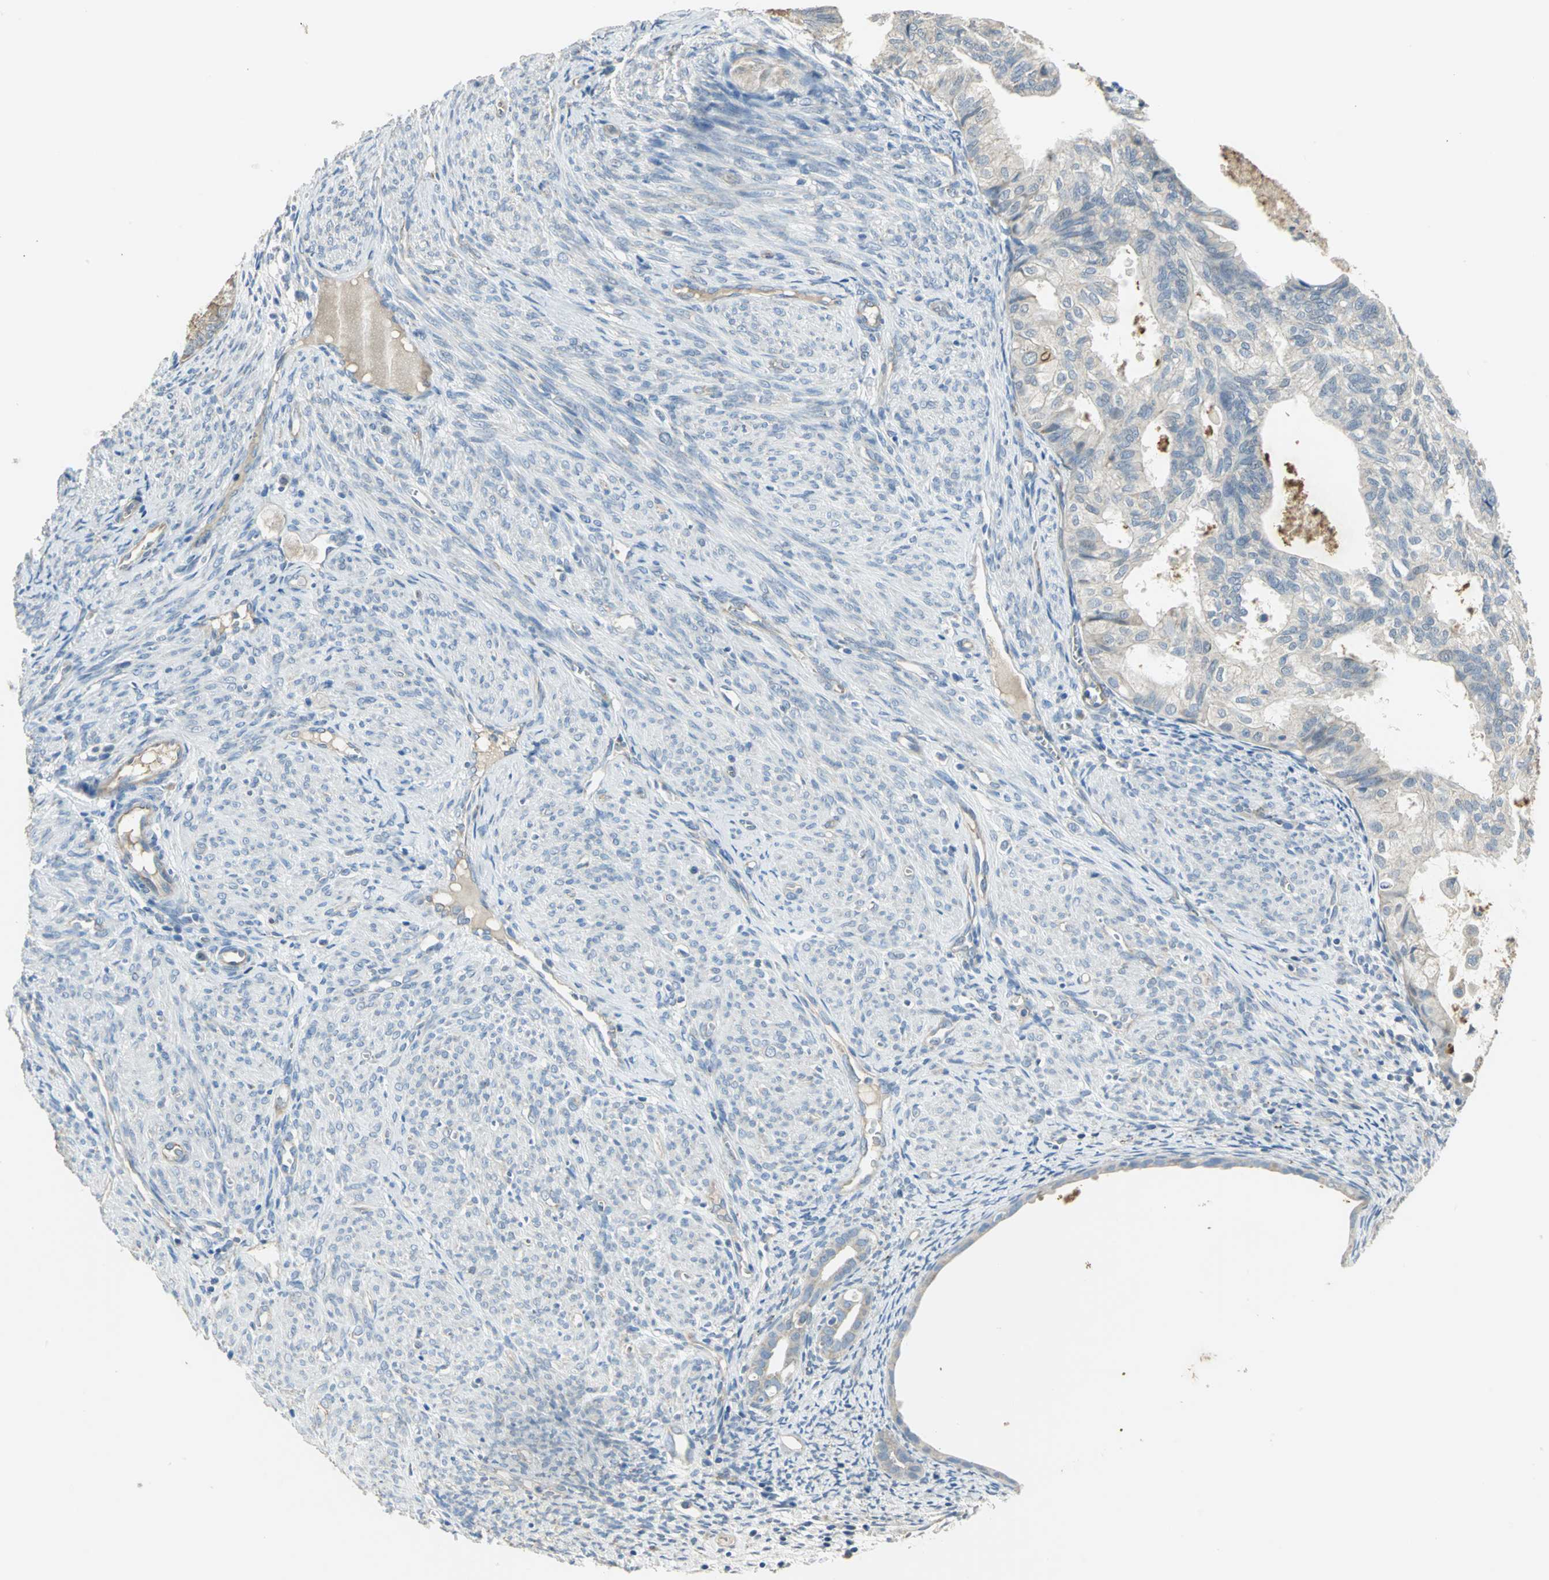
{"staining": {"intensity": "negative", "quantity": "none", "location": "none"}, "tissue": "cervical cancer", "cell_type": "Tumor cells", "image_type": "cancer", "snomed": [{"axis": "morphology", "description": "Normal tissue, NOS"}, {"axis": "morphology", "description": "Adenocarcinoma, NOS"}, {"axis": "topography", "description": "Cervix"}, {"axis": "topography", "description": "Endometrium"}], "caption": "A histopathology image of adenocarcinoma (cervical) stained for a protein shows no brown staining in tumor cells.", "gene": "HTR1F", "patient": {"sex": "female", "age": 86}}